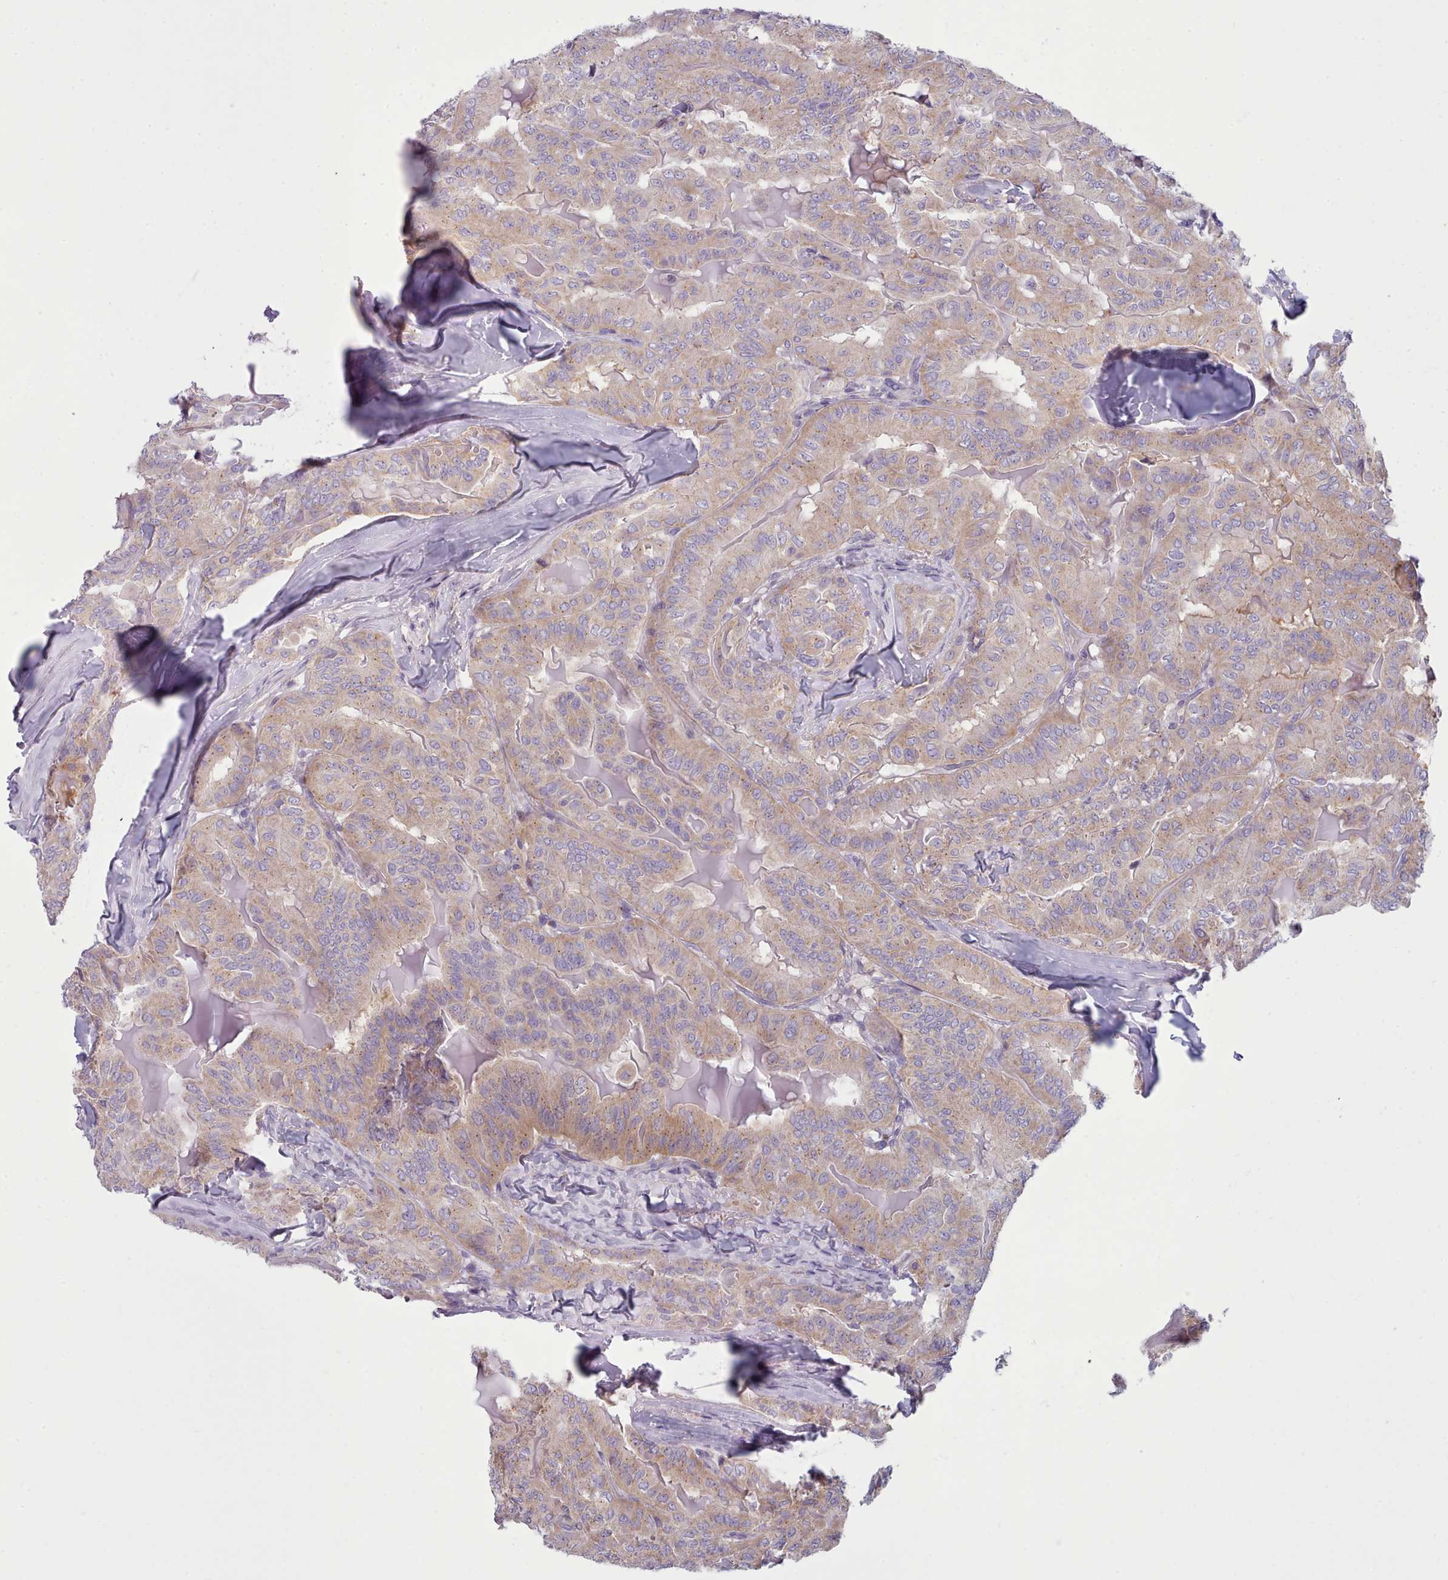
{"staining": {"intensity": "weak", "quantity": ">75%", "location": "cytoplasmic/membranous"}, "tissue": "thyroid cancer", "cell_type": "Tumor cells", "image_type": "cancer", "snomed": [{"axis": "morphology", "description": "Papillary adenocarcinoma, NOS"}, {"axis": "topography", "description": "Thyroid gland"}], "caption": "Immunohistochemistry (IHC) (DAB) staining of papillary adenocarcinoma (thyroid) exhibits weak cytoplasmic/membranous protein expression in approximately >75% of tumor cells. The staining was performed using DAB to visualize the protein expression in brown, while the nuclei were stained in blue with hematoxylin (Magnification: 20x).", "gene": "MYRFL", "patient": {"sex": "female", "age": 68}}